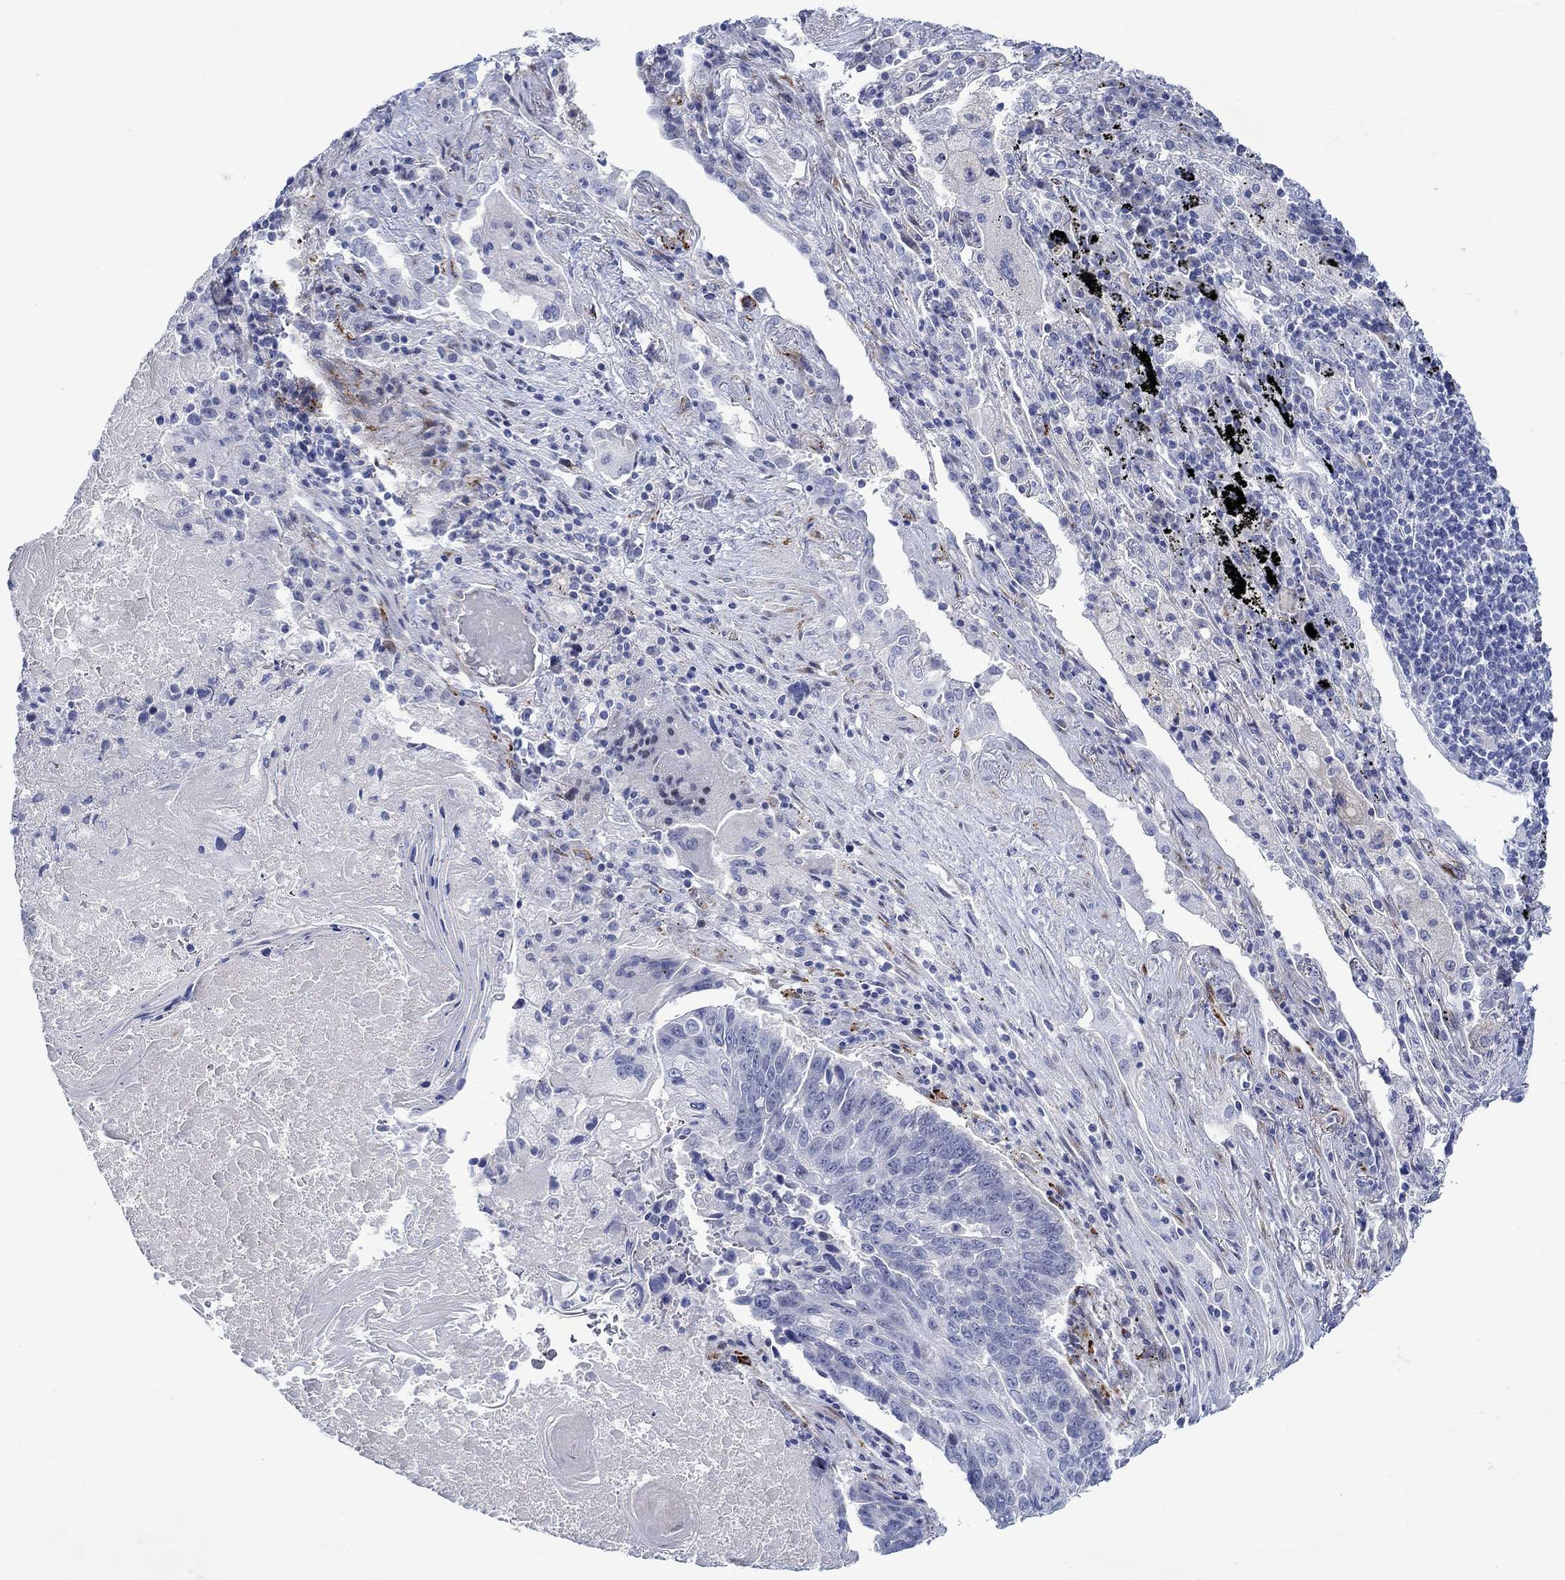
{"staining": {"intensity": "negative", "quantity": "none", "location": "none"}, "tissue": "lung cancer", "cell_type": "Tumor cells", "image_type": "cancer", "snomed": [{"axis": "morphology", "description": "Squamous cell carcinoma, NOS"}, {"axis": "topography", "description": "Lung"}], "caption": "This is an immunohistochemistry histopathology image of lung squamous cell carcinoma. There is no positivity in tumor cells.", "gene": "KSR2", "patient": {"sex": "male", "age": 73}}